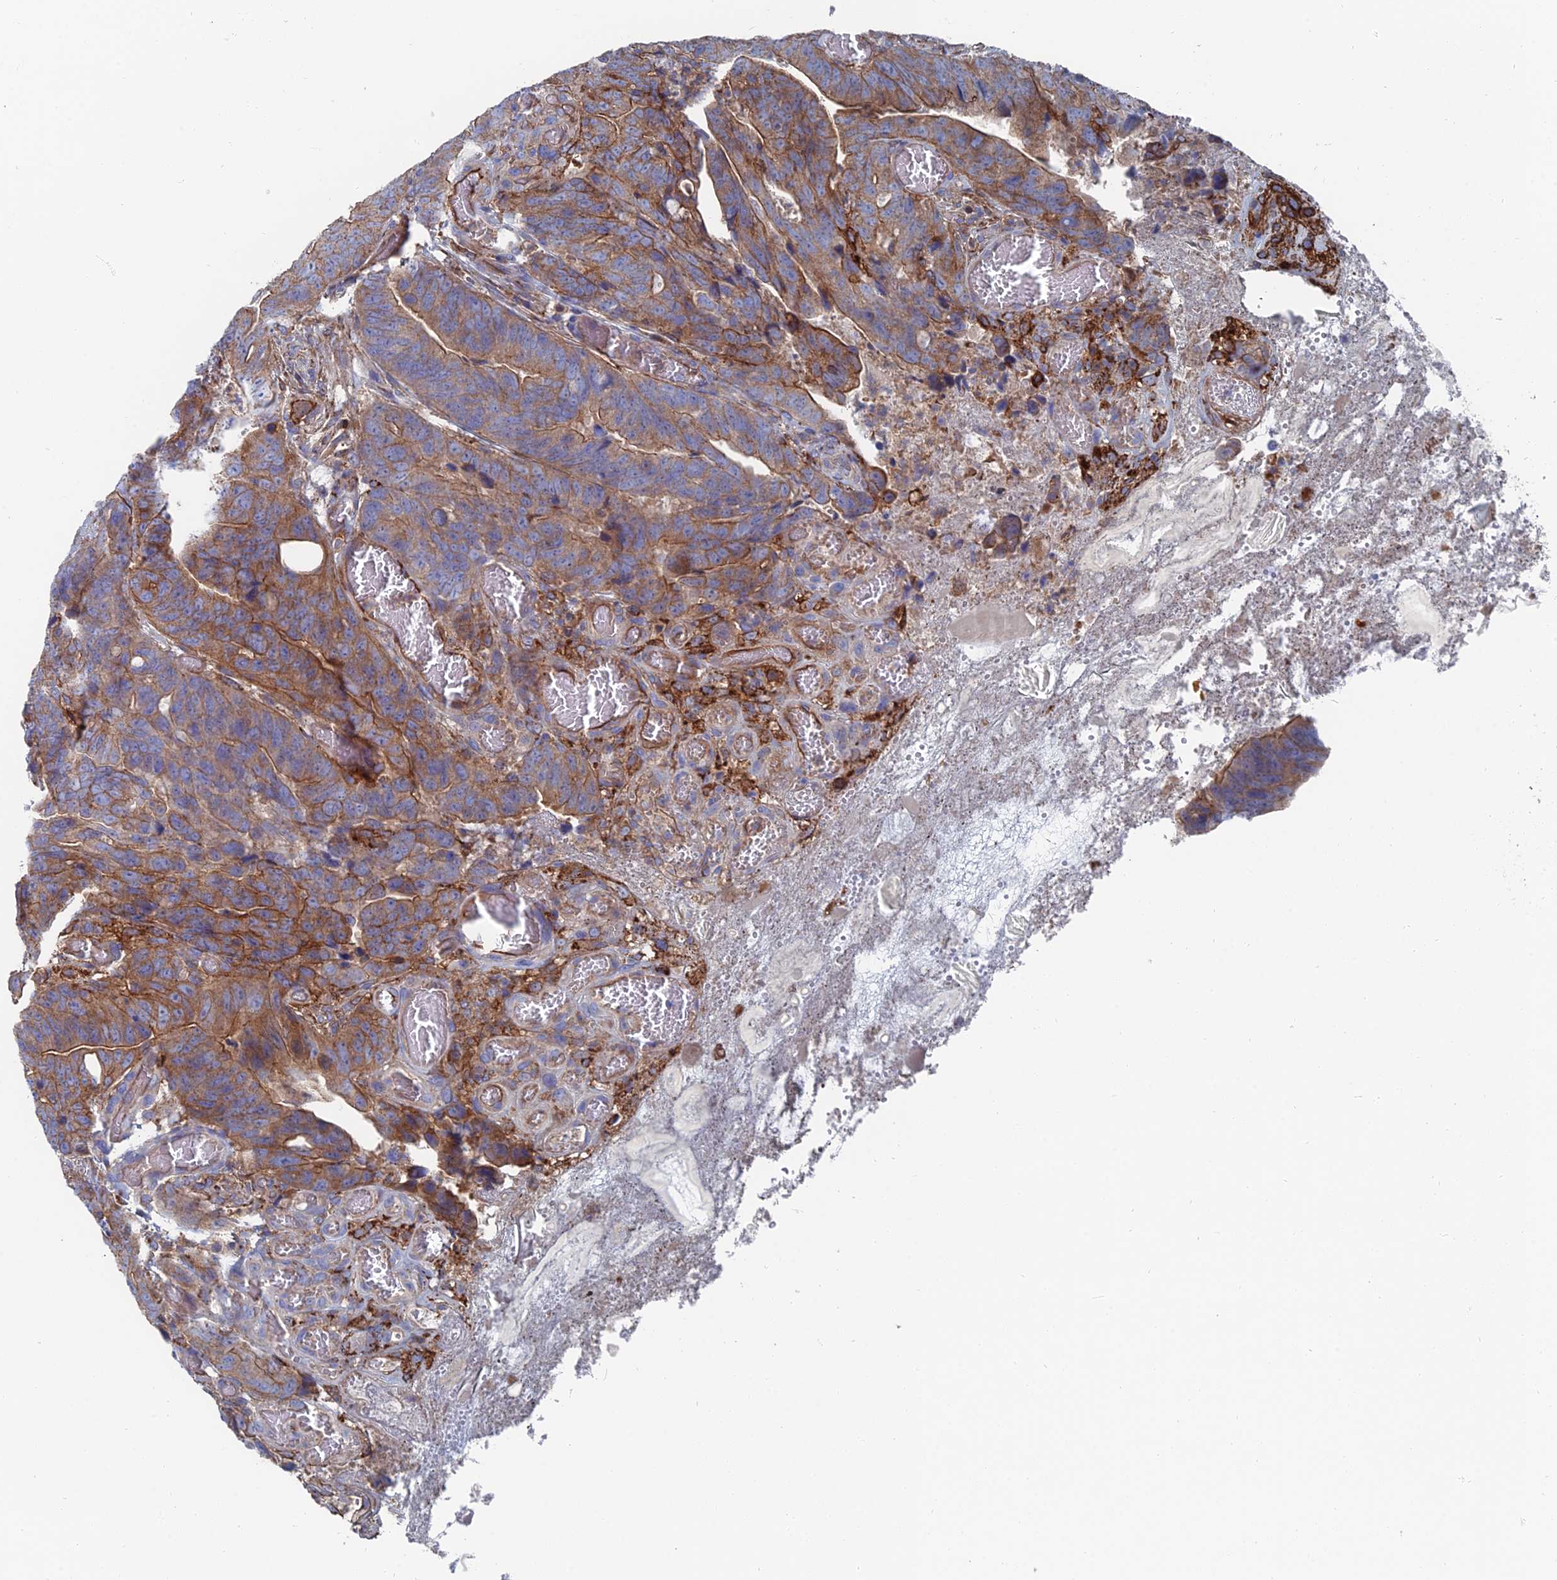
{"staining": {"intensity": "moderate", "quantity": ">75%", "location": "cytoplasmic/membranous"}, "tissue": "colorectal cancer", "cell_type": "Tumor cells", "image_type": "cancer", "snomed": [{"axis": "morphology", "description": "Adenocarcinoma, NOS"}, {"axis": "topography", "description": "Colon"}], "caption": "Protein expression analysis of human colorectal cancer reveals moderate cytoplasmic/membranous staining in about >75% of tumor cells. (brown staining indicates protein expression, while blue staining denotes nuclei).", "gene": "SNX11", "patient": {"sex": "female", "age": 82}}